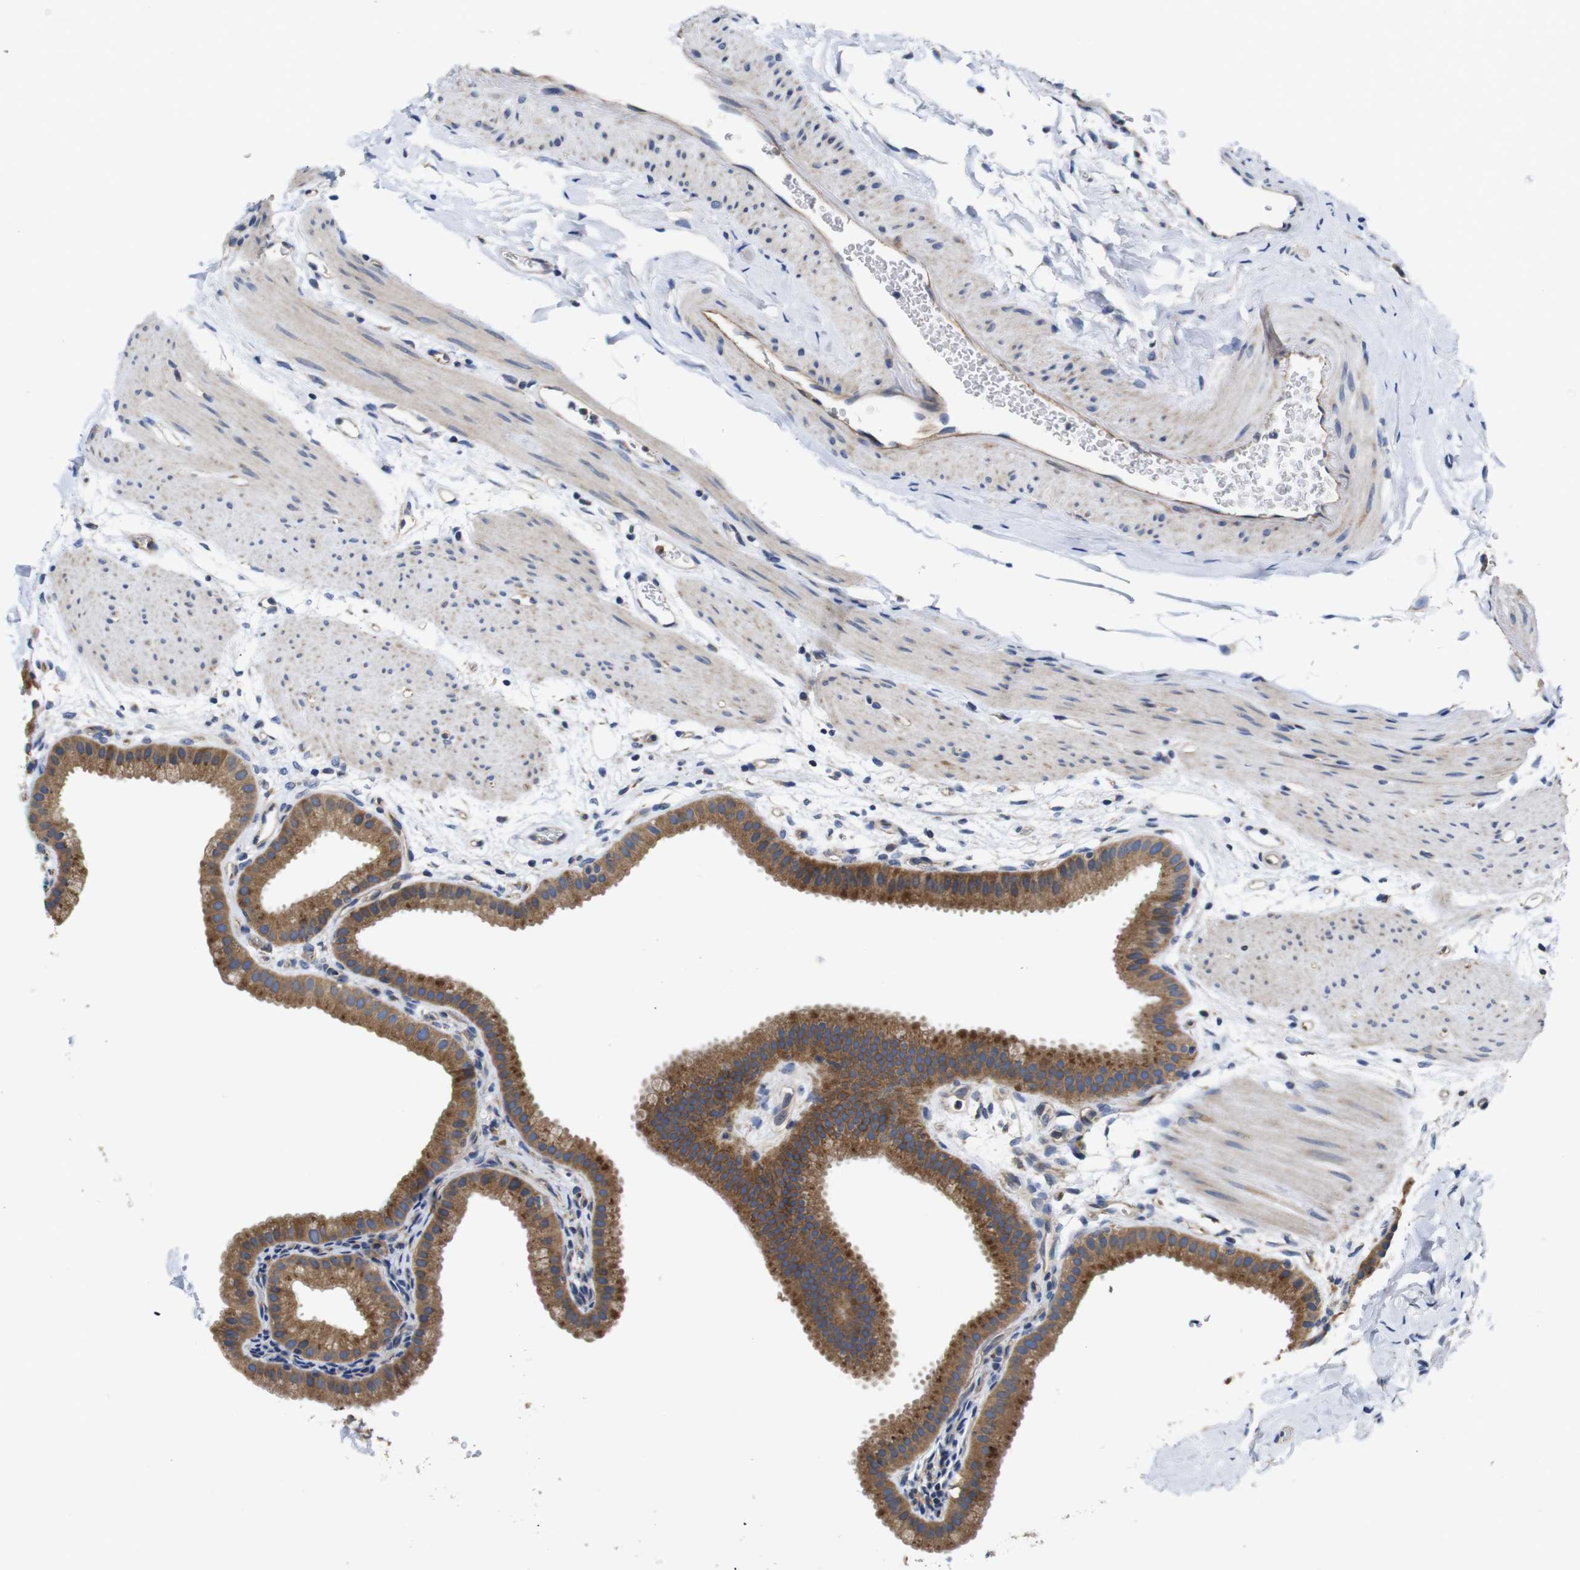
{"staining": {"intensity": "moderate", "quantity": ">75%", "location": "cytoplasmic/membranous"}, "tissue": "gallbladder", "cell_type": "Glandular cells", "image_type": "normal", "snomed": [{"axis": "morphology", "description": "Normal tissue, NOS"}, {"axis": "topography", "description": "Gallbladder"}], "caption": "This image displays IHC staining of unremarkable gallbladder, with medium moderate cytoplasmic/membranous expression in approximately >75% of glandular cells.", "gene": "MARCHF7", "patient": {"sex": "female", "age": 64}}